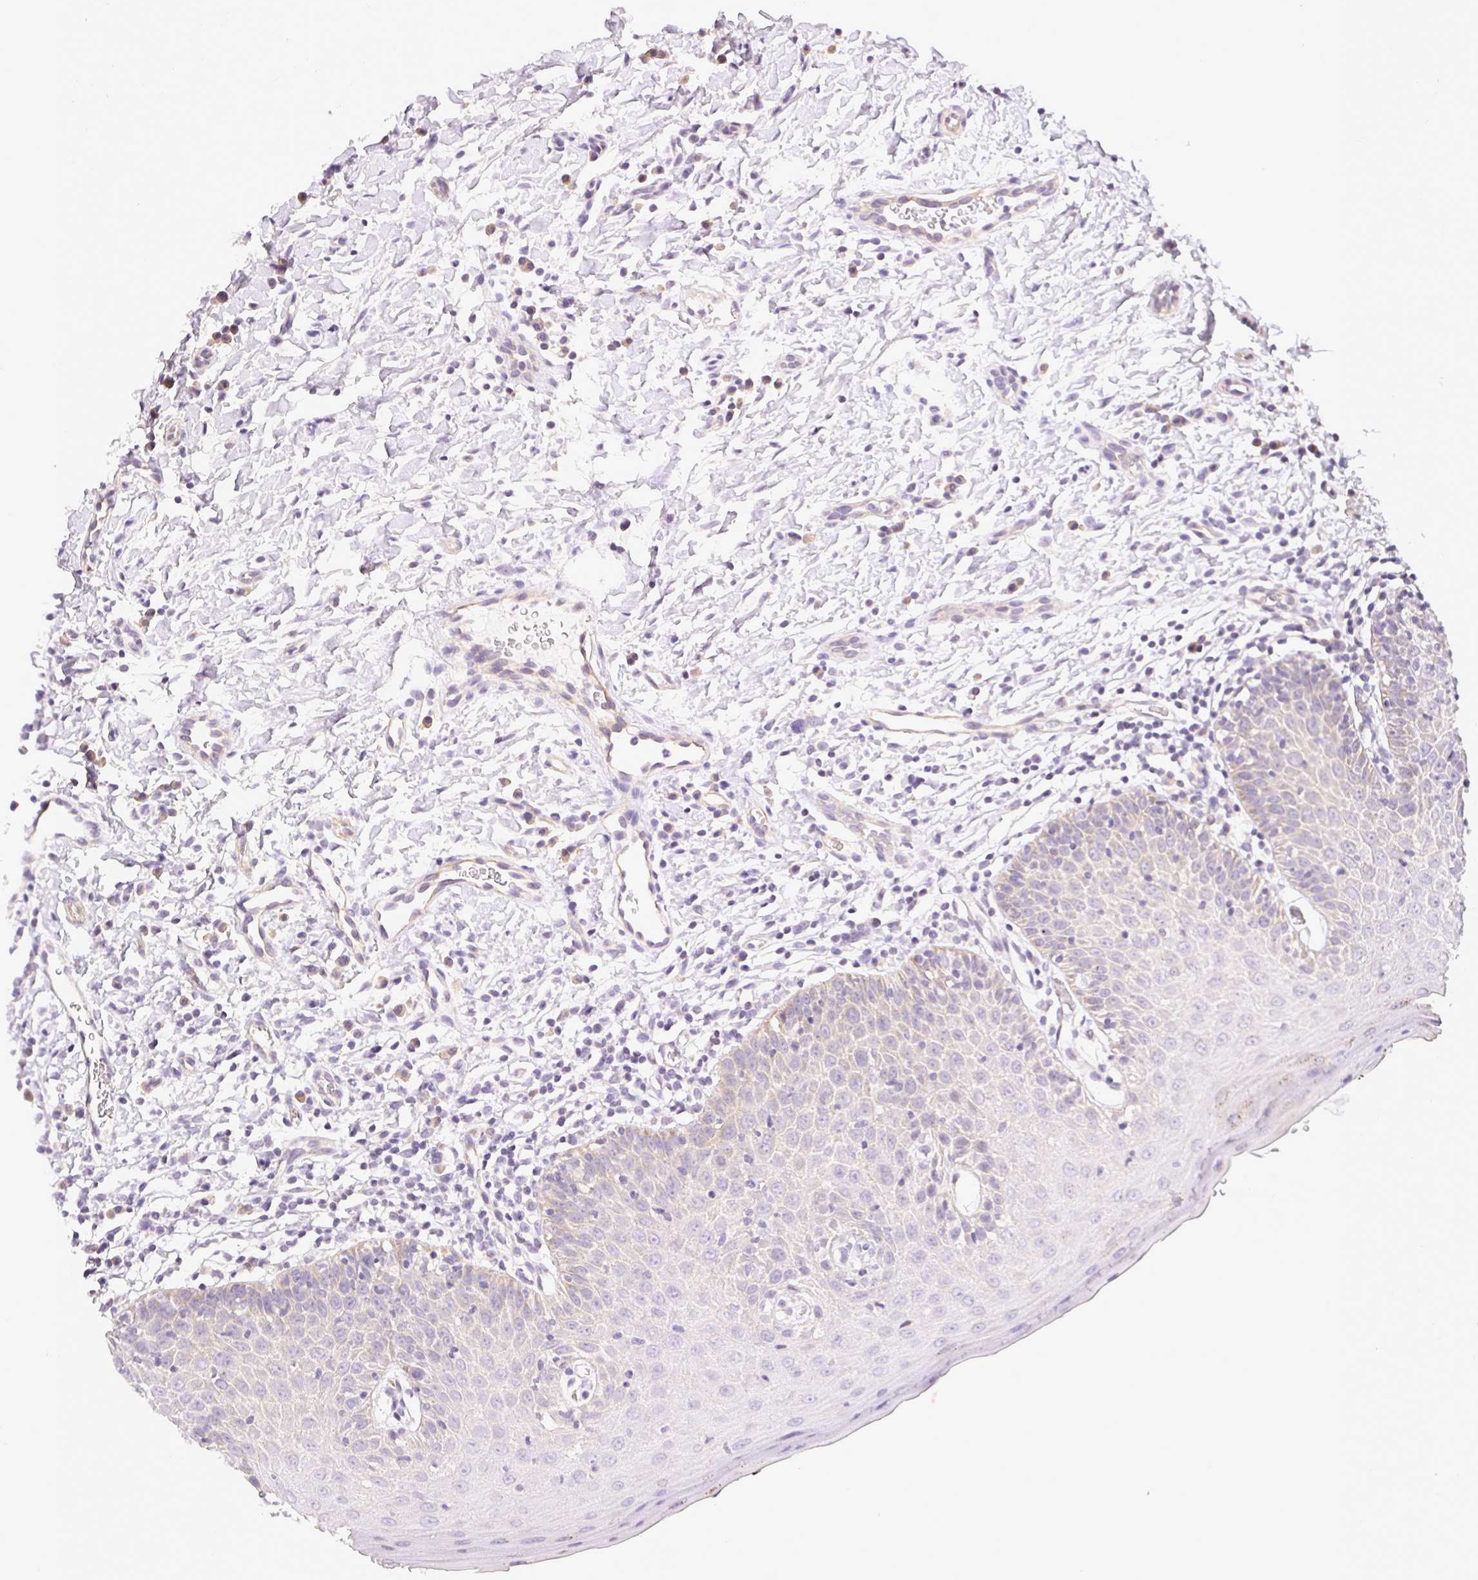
{"staining": {"intensity": "negative", "quantity": "none", "location": "none"}, "tissue": "oral mucosa", "cell_type": "Squamous epithelial cells", "image_type": "normal", "snomed": [{"axis": "morphology", "description": "Normal tissue, NOS"}, {"axis": "topography", "description": "Oral tissue"}, {"axis": "topography", "description": "Tounge, NOS"}], "caption": "High magnification brightfield microscopy of normal oral mucosa stained with DAB (3,3'-diaminobenzidine) (brown) and counterstained with hematoxylin (blue): squamous epithelial cells show no significant expression.", "gene": "CSN1S1", "patient": {"sex": "female", "age": 58}}